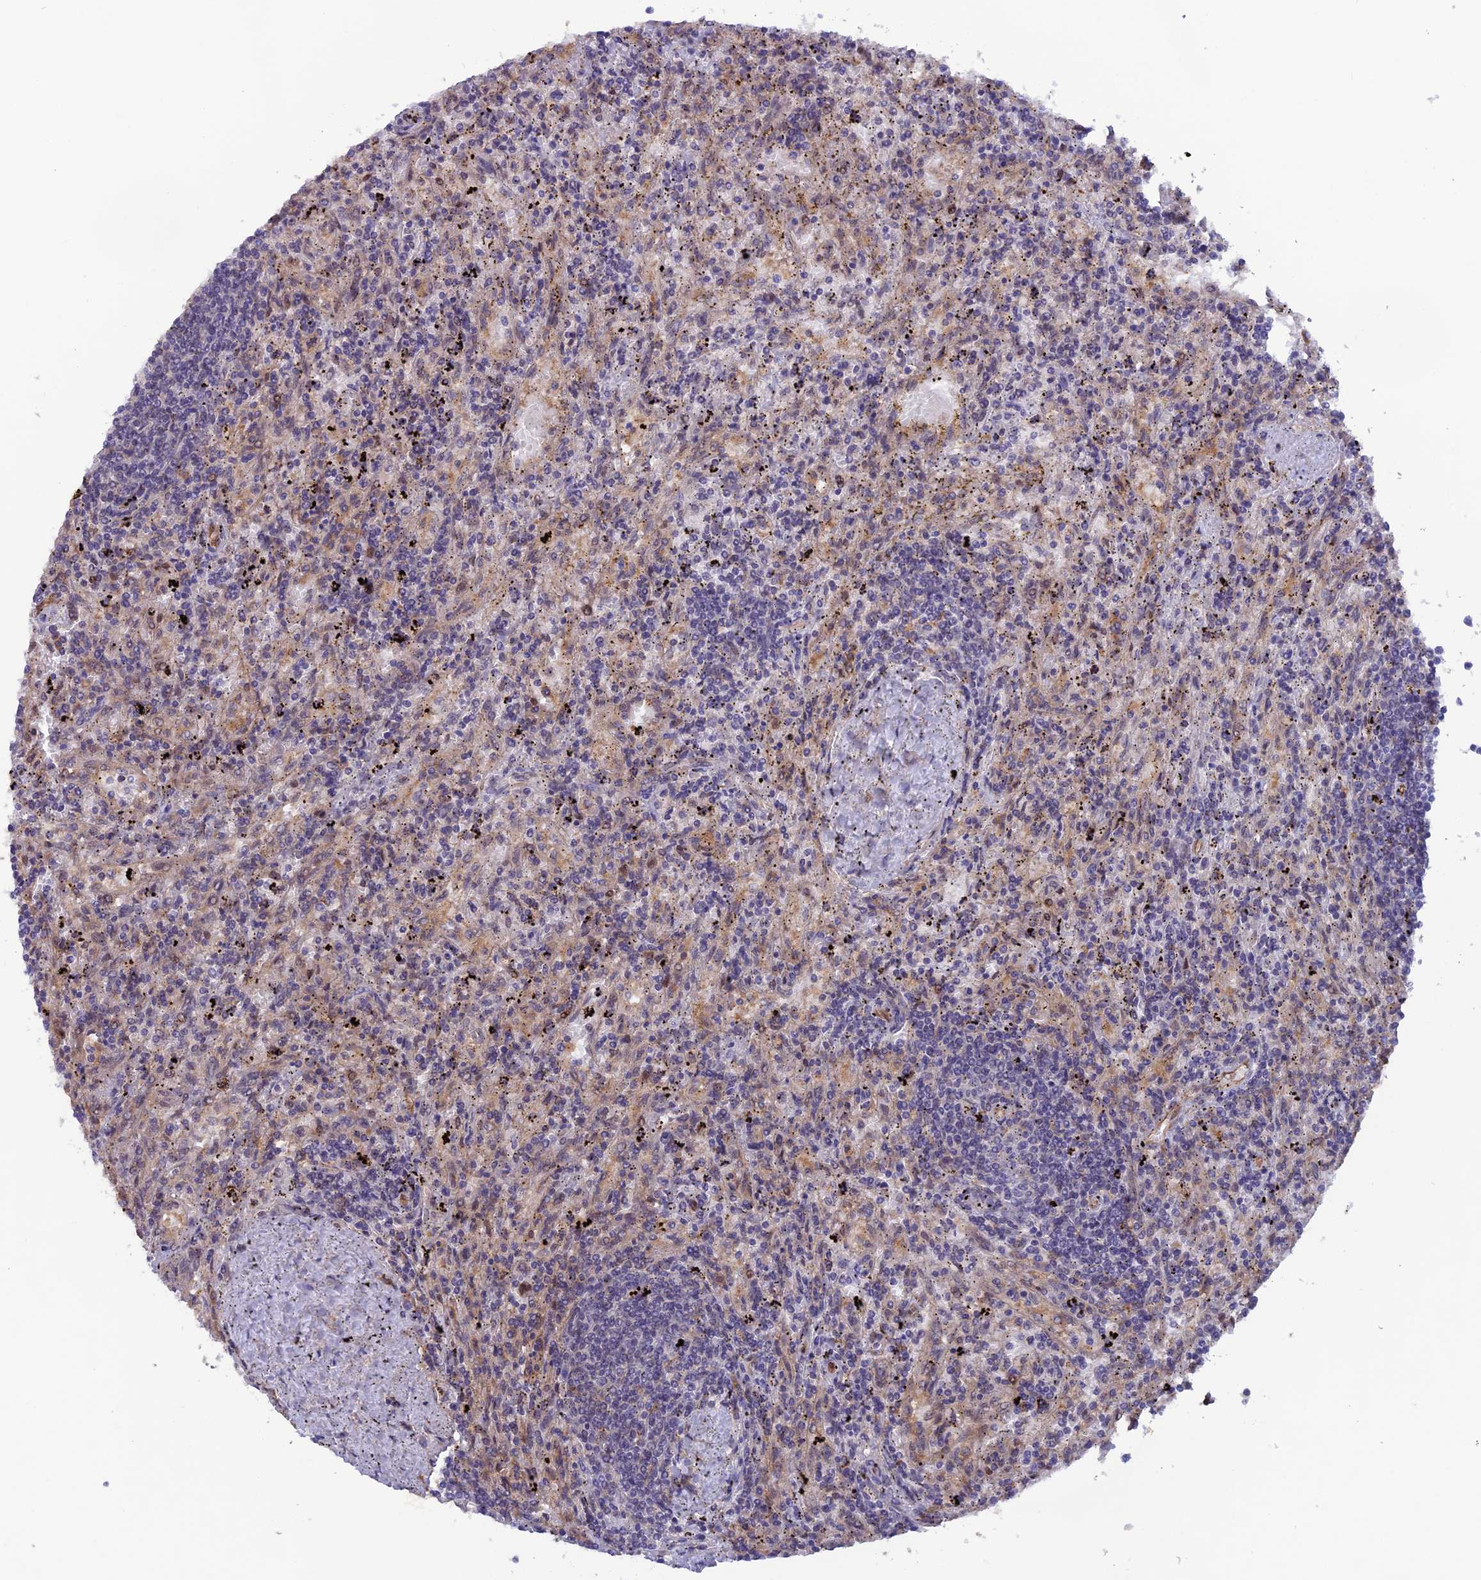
{"staining": {"intensity": "negative", "quantity": "none", "location": "none"}, "tissue": "lymphoma", "cell_type": "Tumor cells", "image_type": "cancer", "snomed": [{"axis": "morphology", "description": "Malignant lymphoma, non-Hodgkin's type, Low grade"}, {"axis": "topography", "description": "Spleen"}], "caption": "This is an IHC photomicrograph of human lymphoma. There is no positivity in tumor cells.", "gene": "MAST2", "patient": {"sex": "male", "age": 76}}